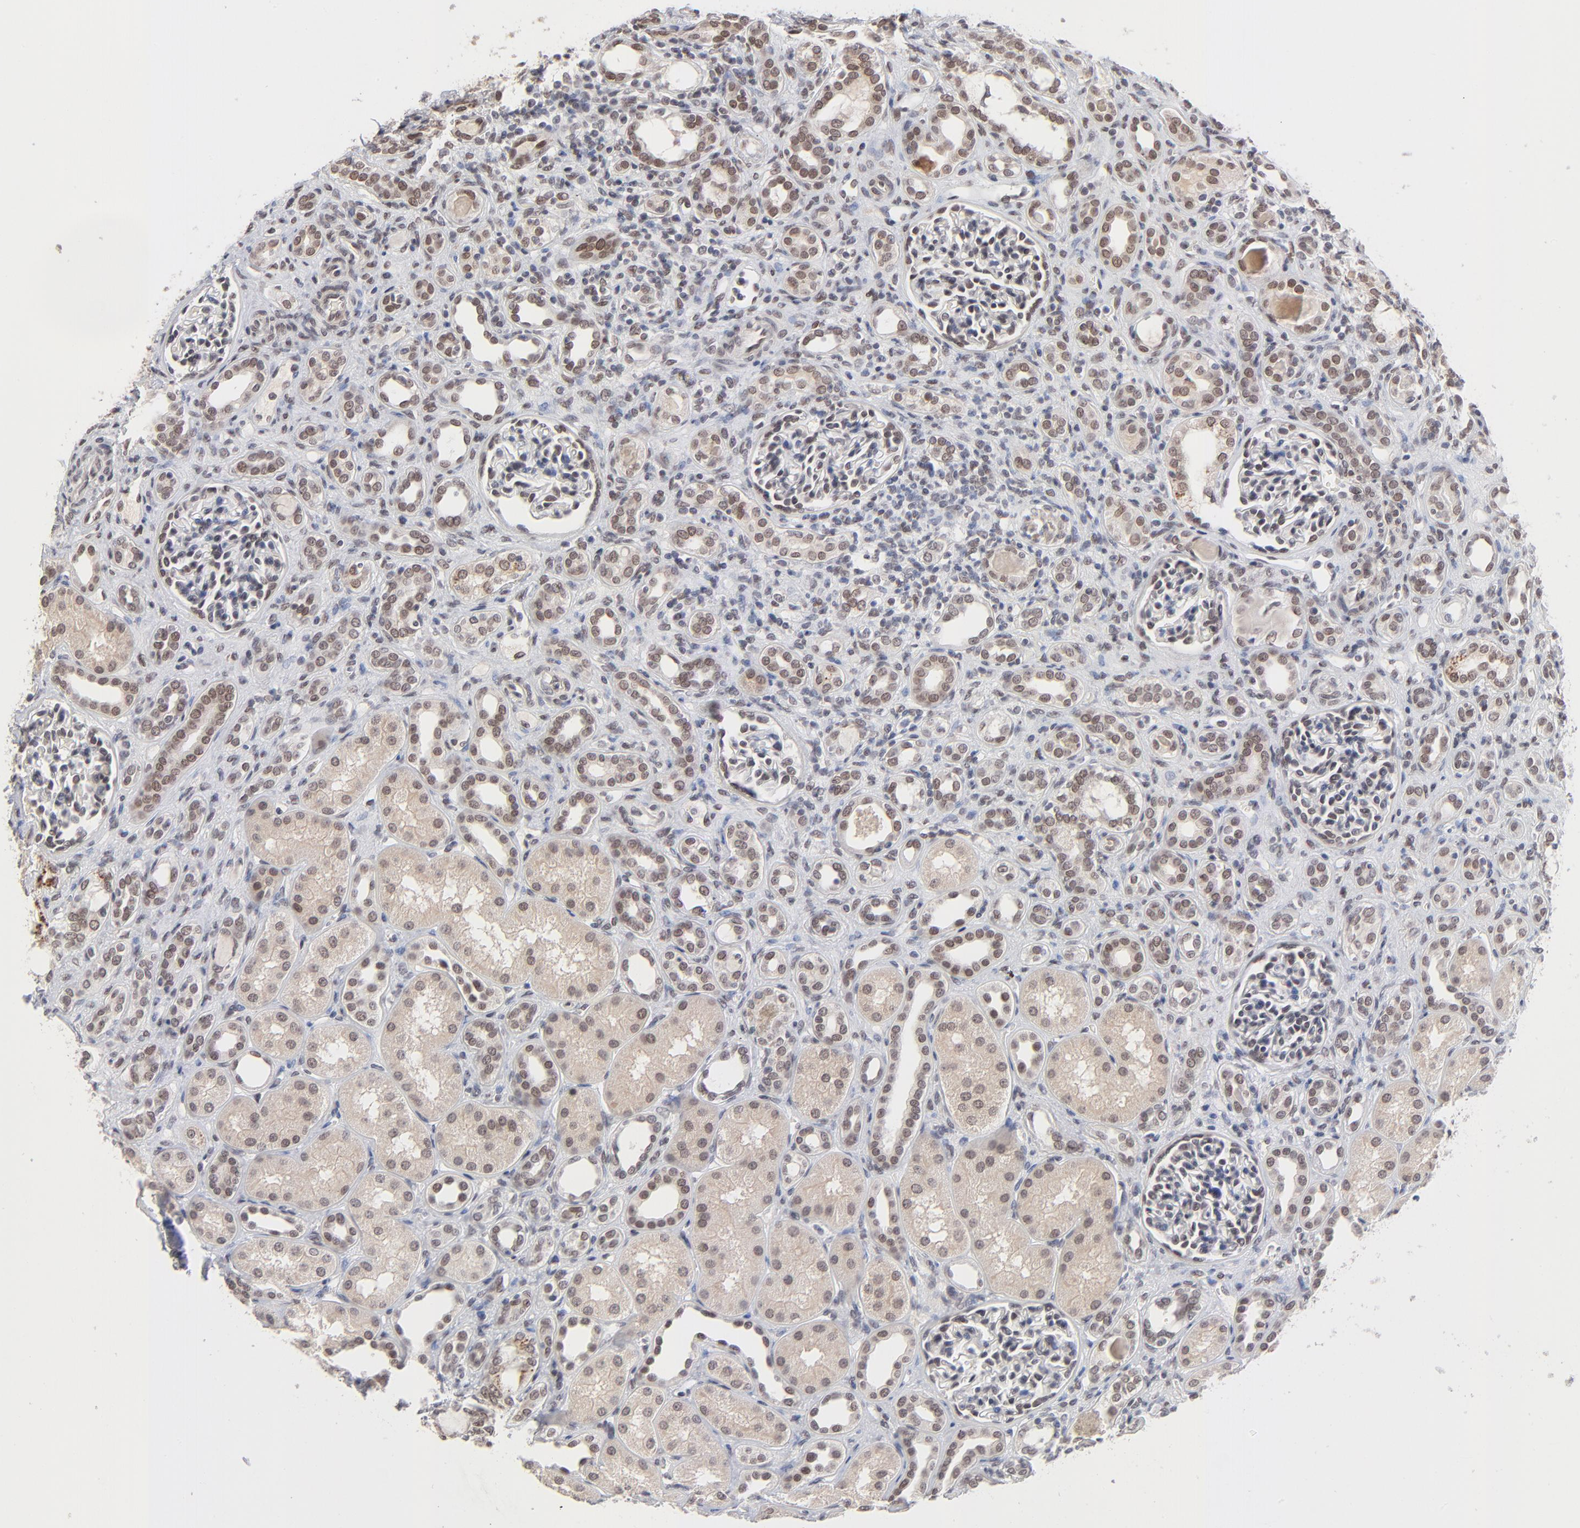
{"staining": {"intensity": "weak", "quantity": "<25%", "location": "nuclear"}, "tissue": "kidney", "cell_type": "Cells in glomeruli", "image_type": "normal", "snomed": [{"axis": "morphology", "description": "Normal tissue, NOS"}, {"axis": "topography", "description": "Kidney"}], "caption": "The micrograph exhibits no staining of cells in glomeruli in unremarkable kidney. Nuclei are stained in blue.", "gene": "MBIP", "patient": {"sex": "male", "age": 7}}